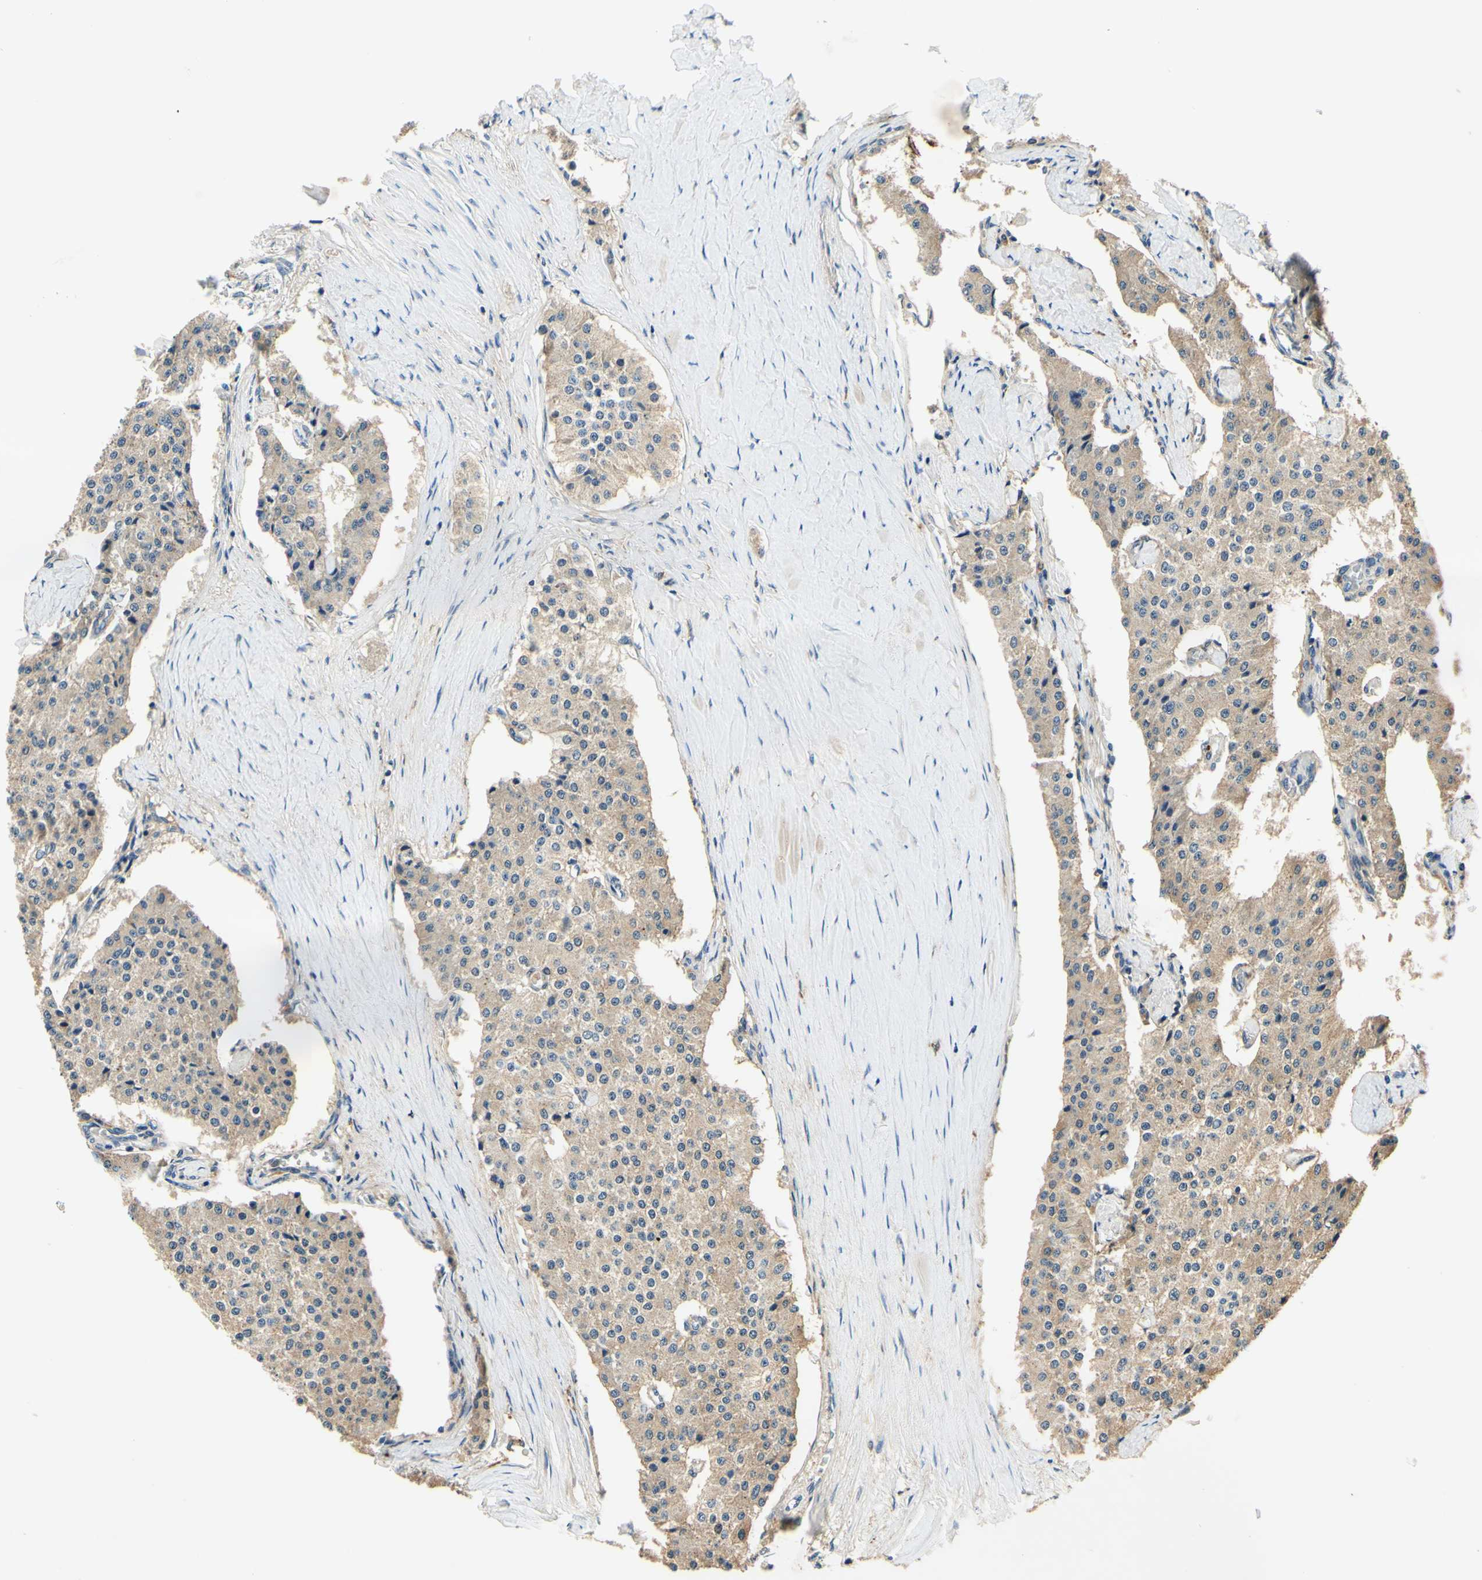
{"staining": {"intensity": "weak", "quantity": ">75%", "location": "cytoplasmic/membranous"}, "tissue": "carcinoid", "cell_type": "Tumor cells", "image_type": "cancer", "snomed": [{"axis": "morphology", "description": "Carcinoid, malignant, NOS"}, {"axis": "topography", "description": "Colon"}], "caption": "There is low levels of weak cytoplasmic/membranous staining in tumor cells of carcinoid, as demonstrated by immunohistochemical staining (brown color).", "gene": "PLA2G4A", "patient": {"sex": "female", "age": 52}}